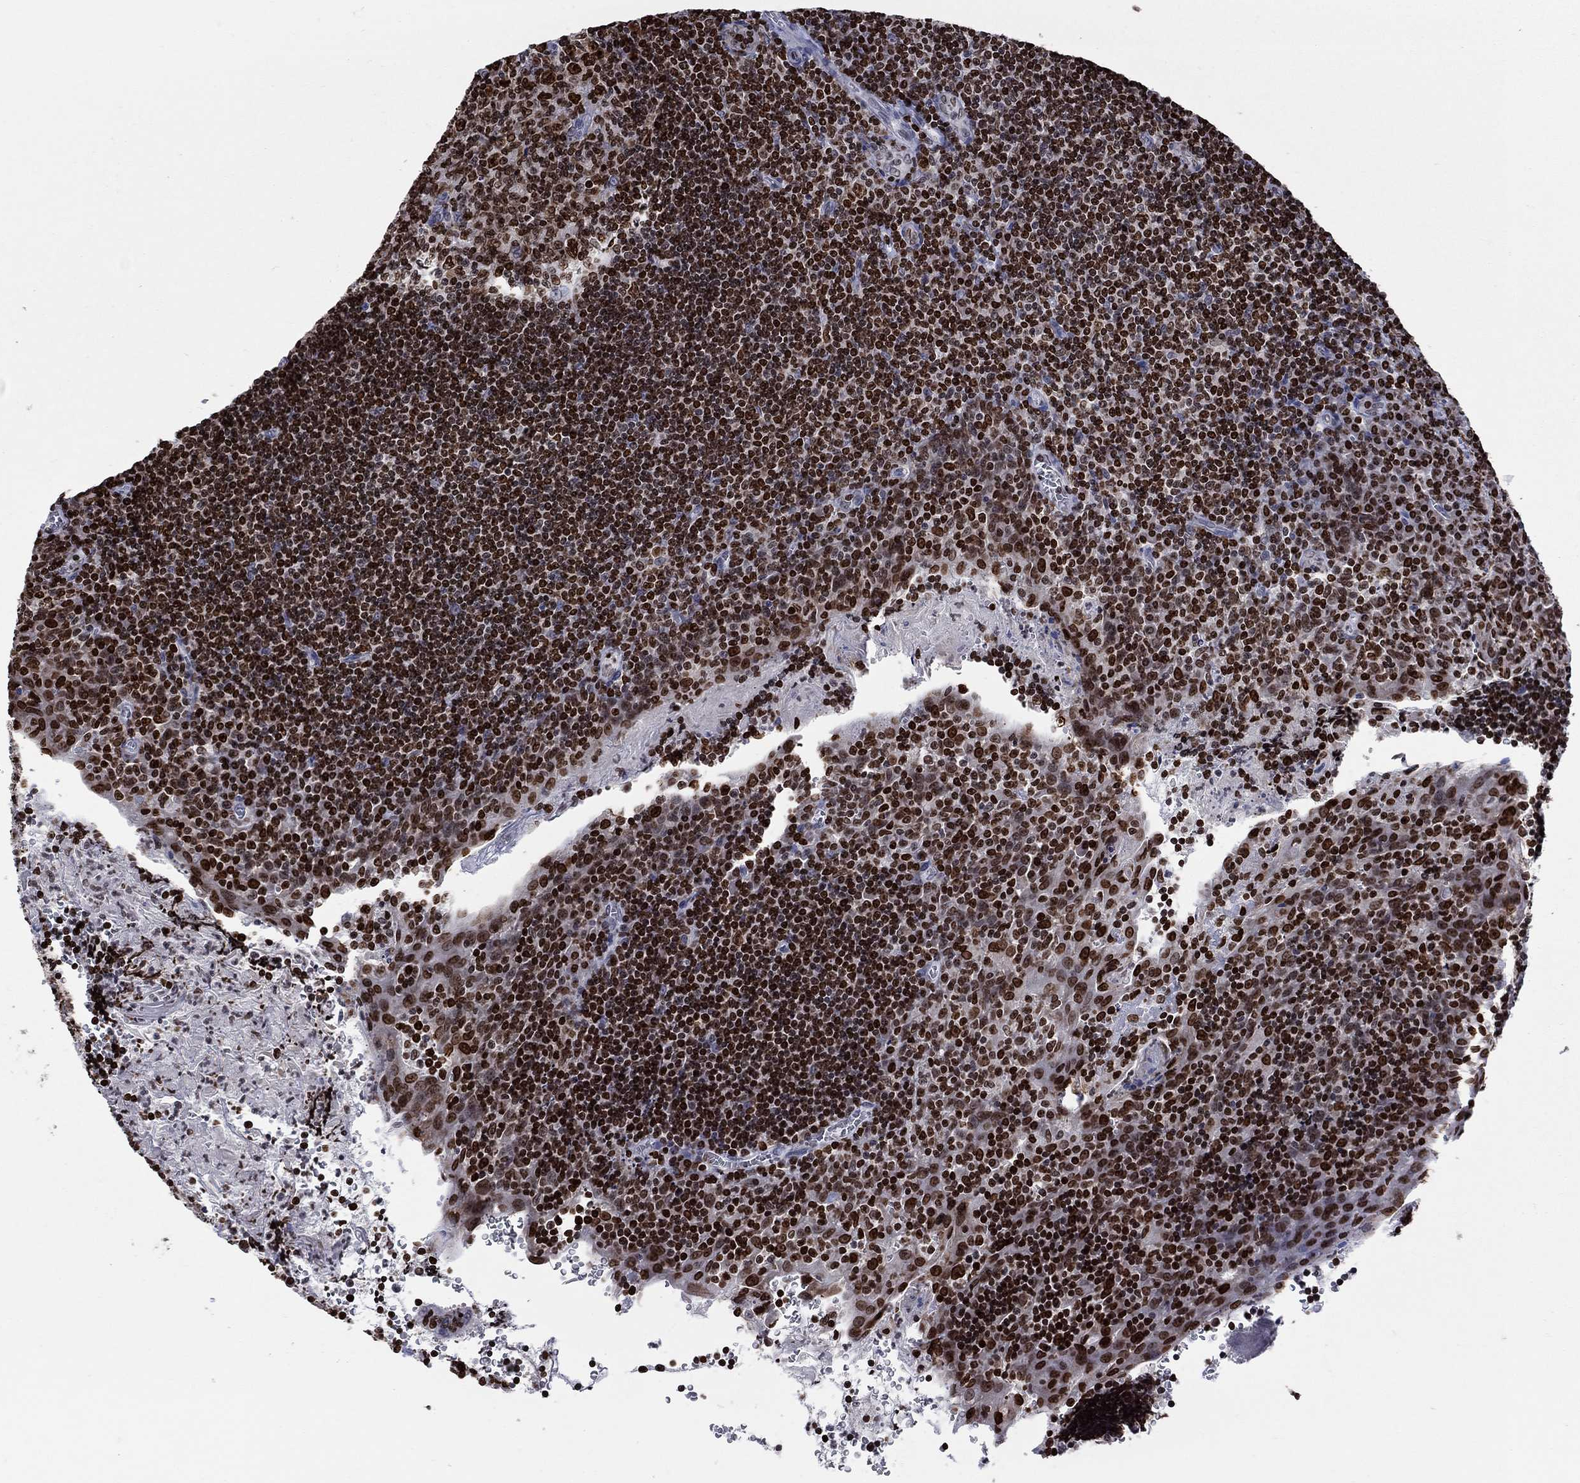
{"staining": {"intensity": "strong", "quantity": "25%-75%", "location": "nuclear"}, "tissue": "tonsil", "cell_type": "Germinal center cells", "image_type": "normal", "snomed": [{"axis": "morphology", "description": "Normal tissue, NOS"}, {"axis": "morphology", "description": "Inflammation, NOS"}, {"axis": "topography", "description": "Tonsil"}], "caption": "Immunohistochemical staining of unremarkable tonsil reveals high levels of strong nuclear staining in approximately 25%-75% of germinal center cells. (DAB (3,3'-diaminobenzidine) IHC with brightfield microscopy, high magnification).", "gene": "HMGA1", "patient": {"sex": "female", "age": 31}}